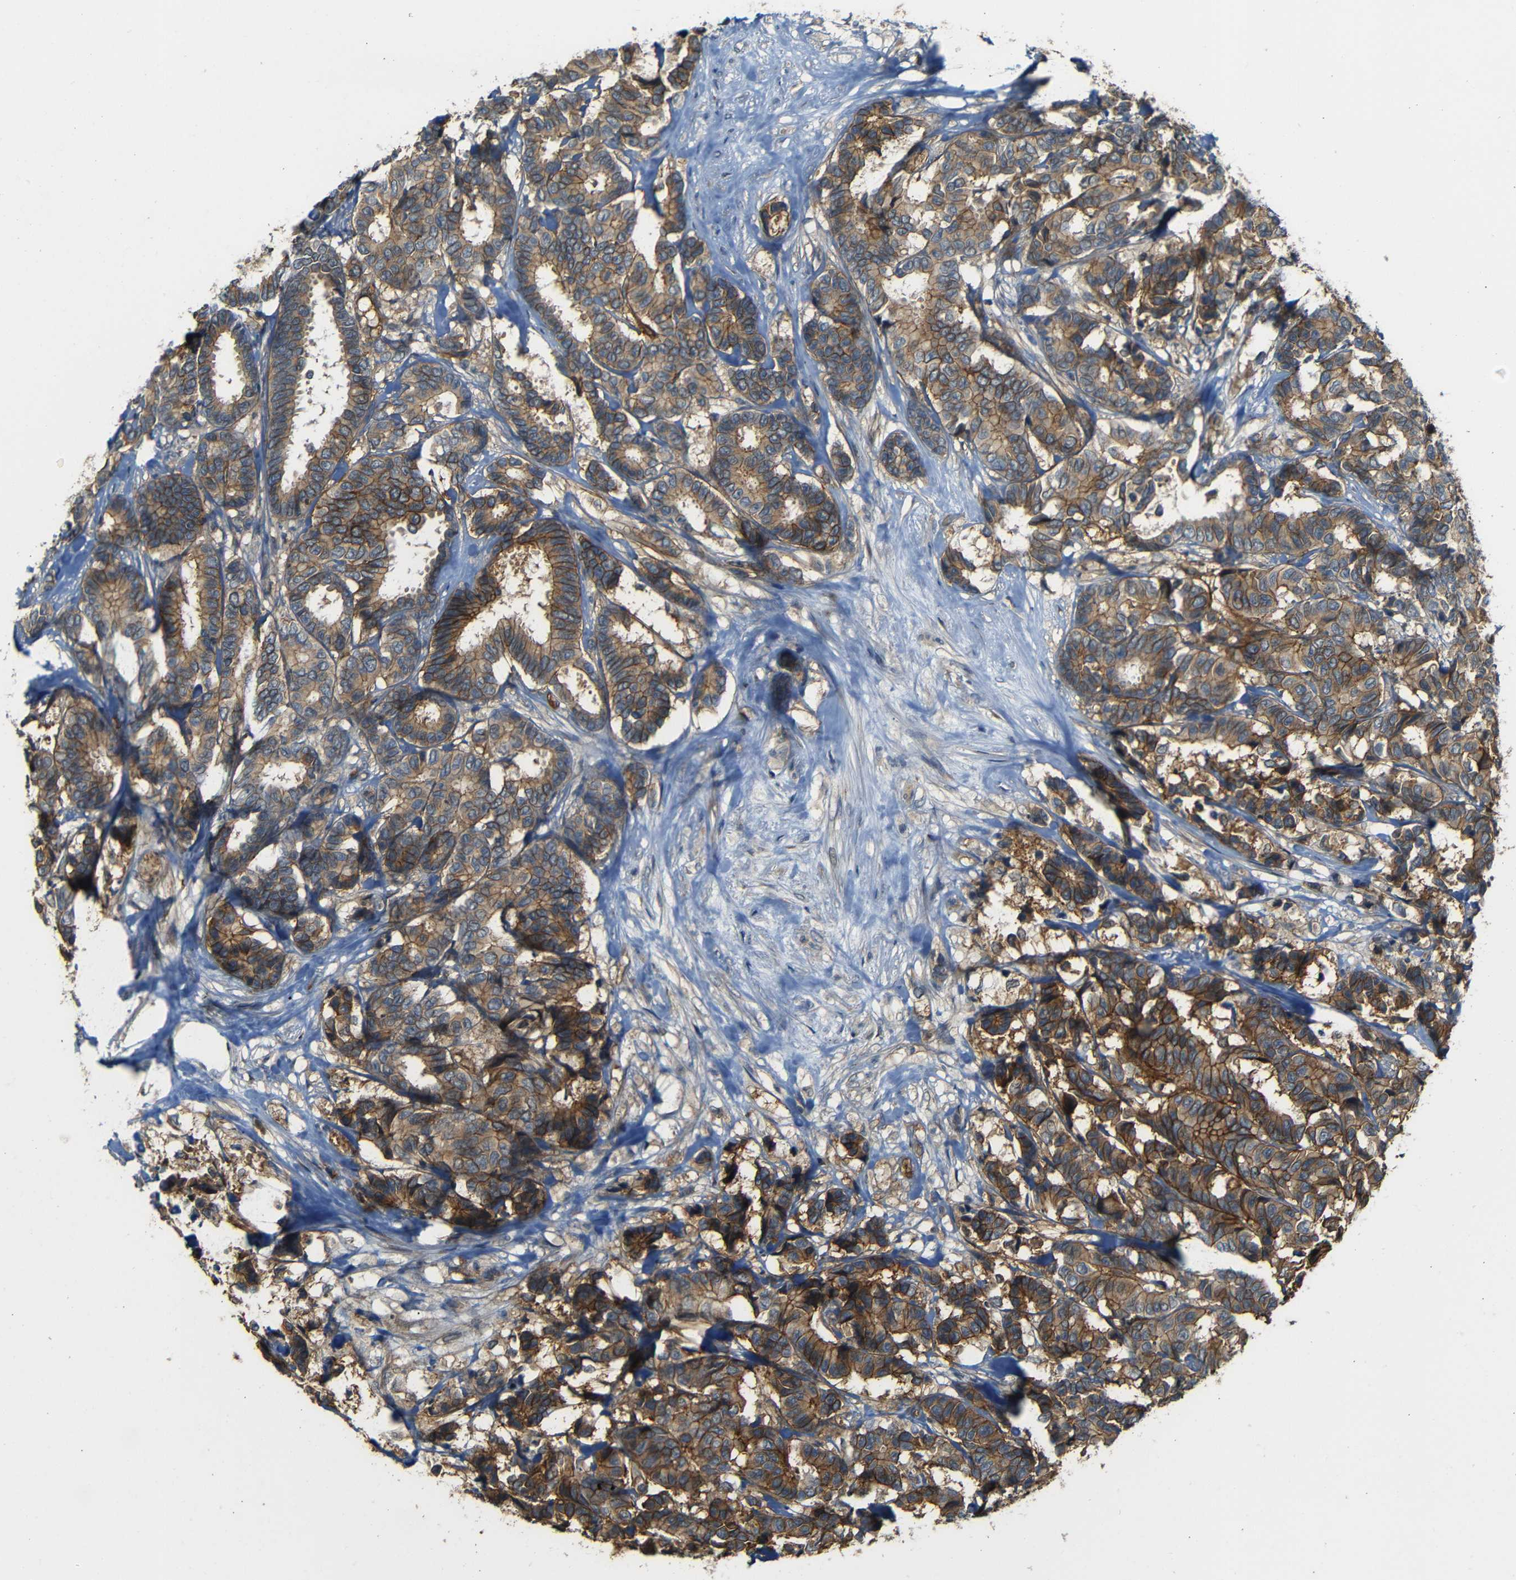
{"staining": {"intensity": "moderate", "quantity": ">75%", "location": "cytoplasmic/membranous"}, "tissue": "breast cancer", "cell_type": "Tumor cells", "image_type": "cancer", "snomed": [{"axis": "morphology", "description": "Duct carcinoma"}, {"axis": "topography", "description": "Breast"}], "caption": "Human breast cancer (invasive ductal carcinoma) stained for a protein (brown) shows moderate cytoplasmic/membranous positive staining in approximately >75% of tumor cells.", "gene": "RELL1", "patient": {"sex": "female", "age": 87}}